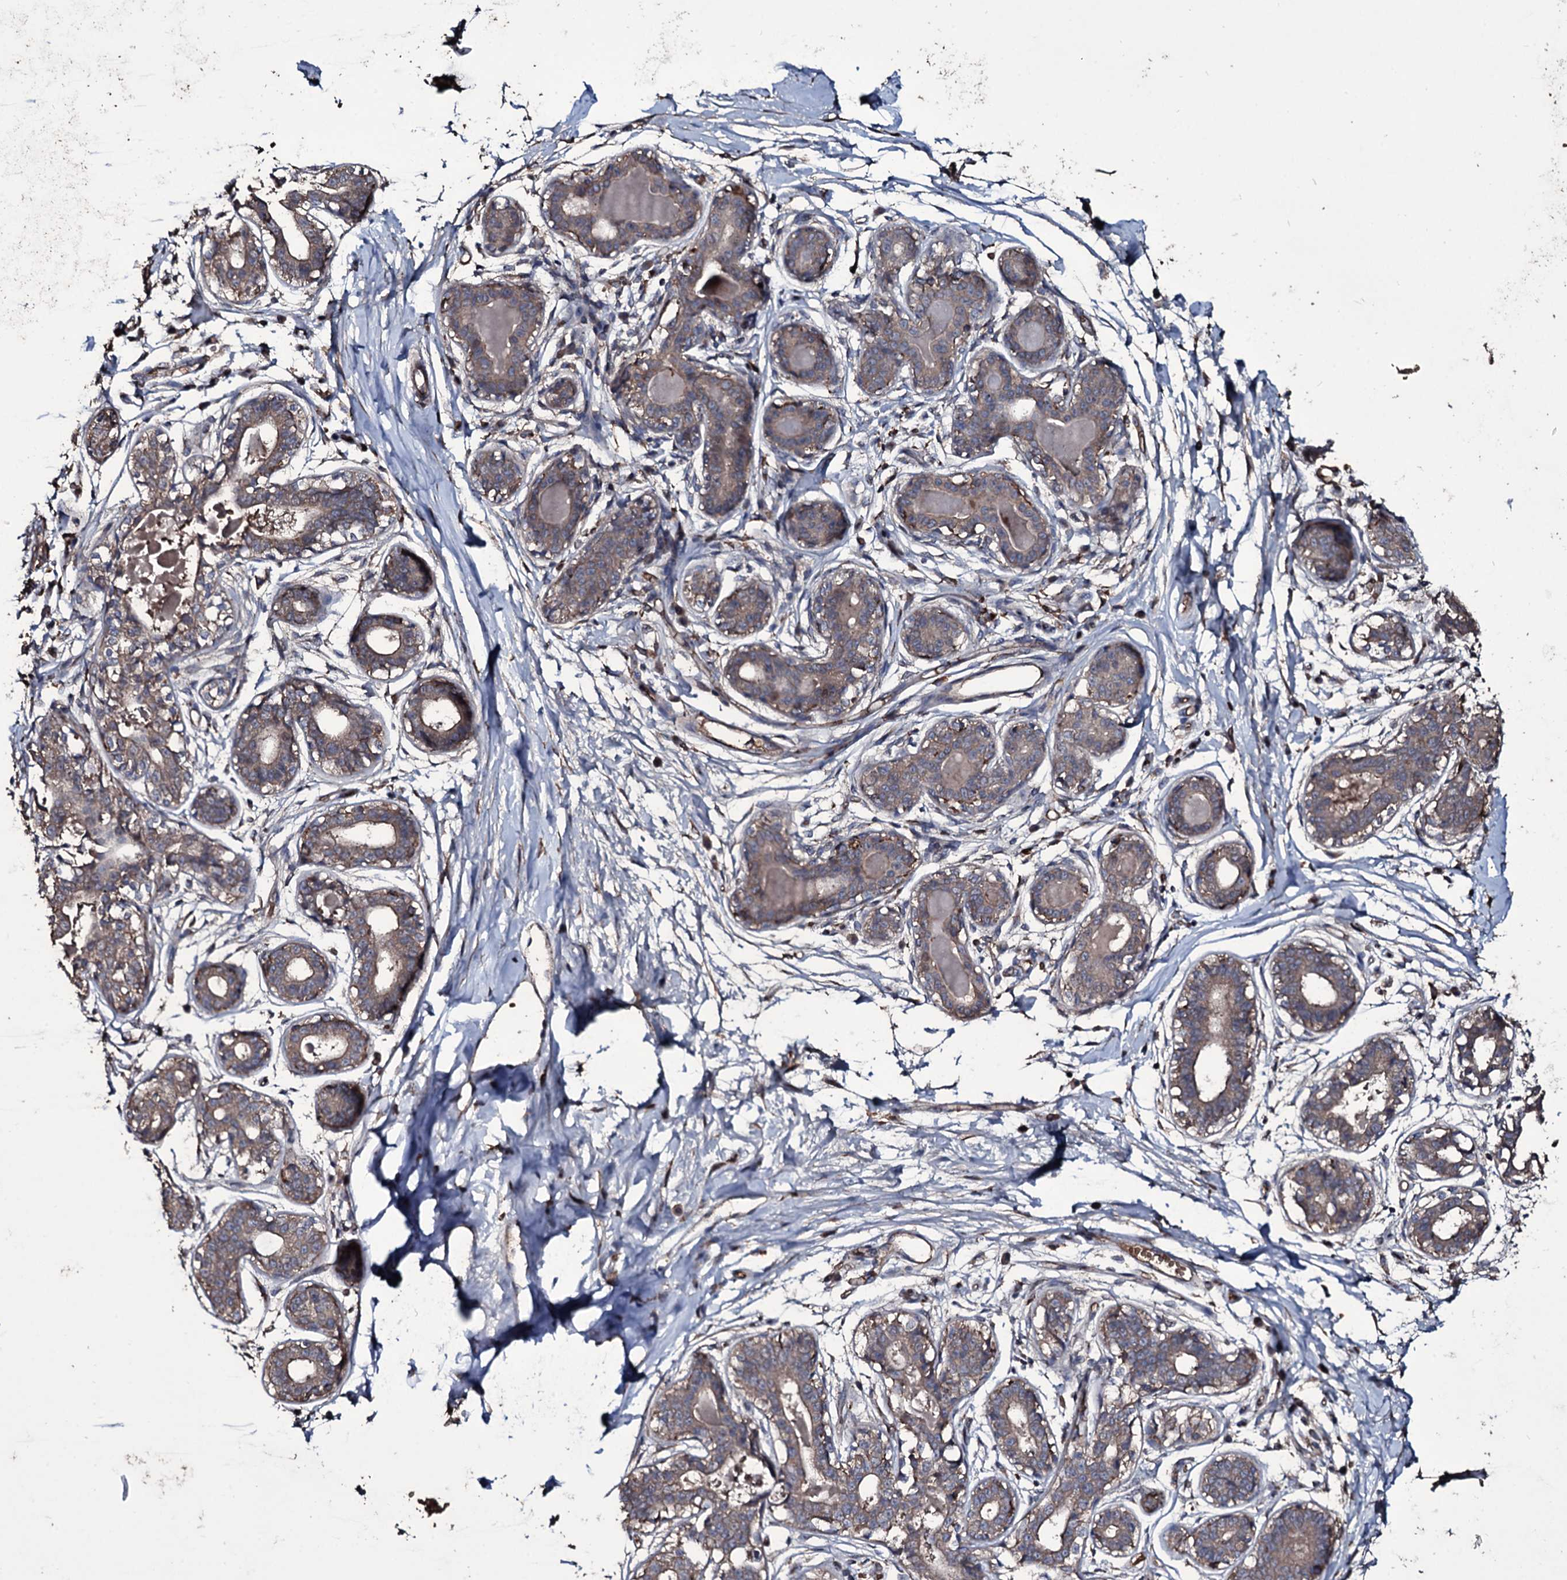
{"staining": {"intensity": "negative", "quantity": "none", "location": "none"}, "tissue": "breast", "cell_type": "Adipocytes", "image_type": "normal", "snomed": [{"axis": "morphology", "description": "Normal tissue, NOS"}, {"axis": "topography", "description": "Breast"}], "caption": "Breast stained for a protein using IHC reveals no staining adipocytes.", "gene": "ZSWIM8", "patient": {"sex": "female", "age": 45}}